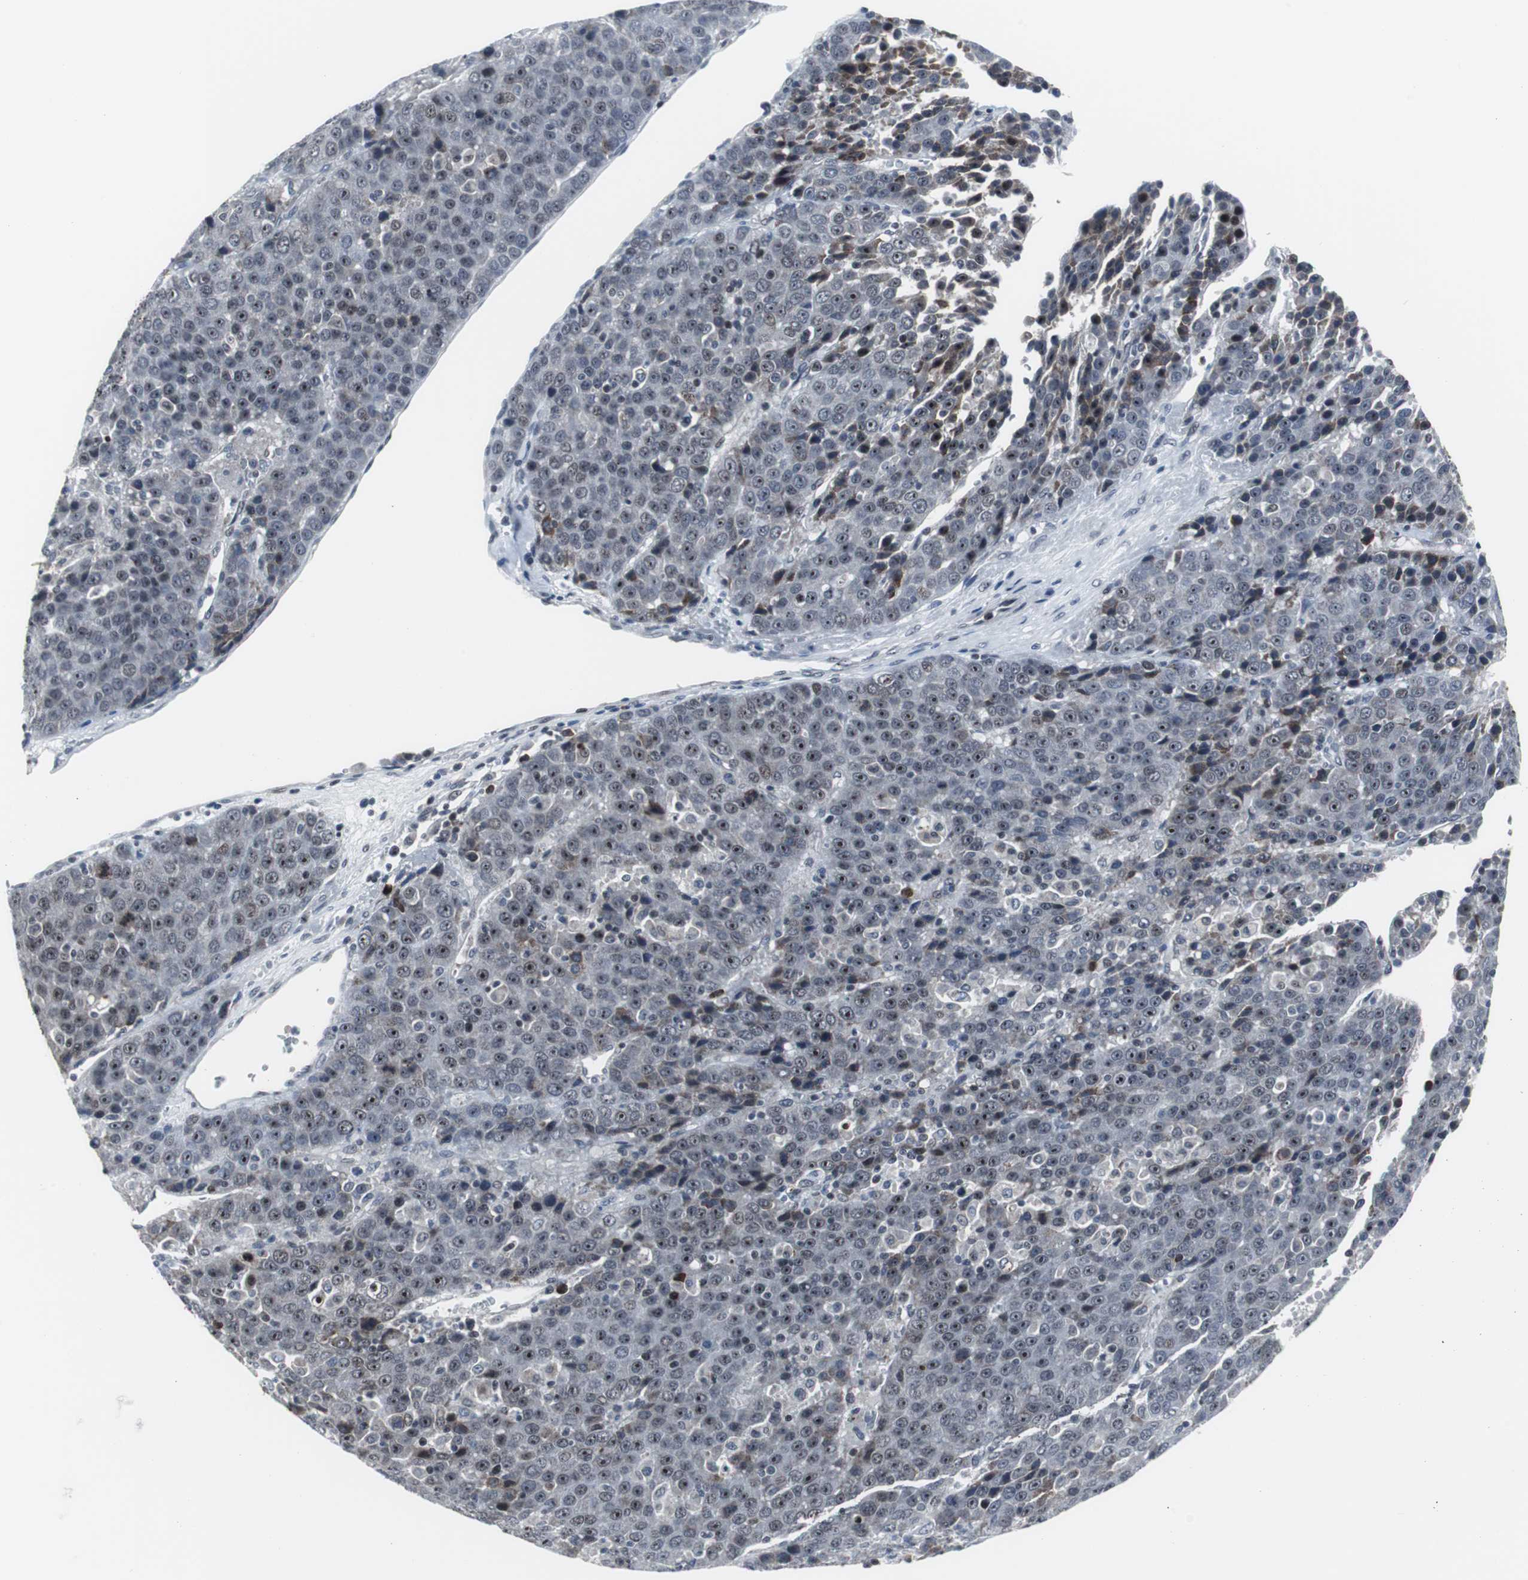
{"staining": {"intensity": "moderate", "quantity": "25%-75%", "location": "nuclear"}, "tissue": "liver cancer", "cell_type": "Tumor cells", "image_type": "cancer", "snomed": [{"axis": "morphology", "description": "Carcinoma, Hepatocellular, NOS"}, {"axis": "topography", "description": "Liver"}], "caption": "Immunohistochemistry (IHC) micrograph of hepatocellular carcinoma (liver) stained for a protein (brown), which shows medium levels of moderate nuclear positivity in approximately 25%-75% of tumor cells.", "gene": "DOK1", "patient": {"sex": "female", "age": 53}}